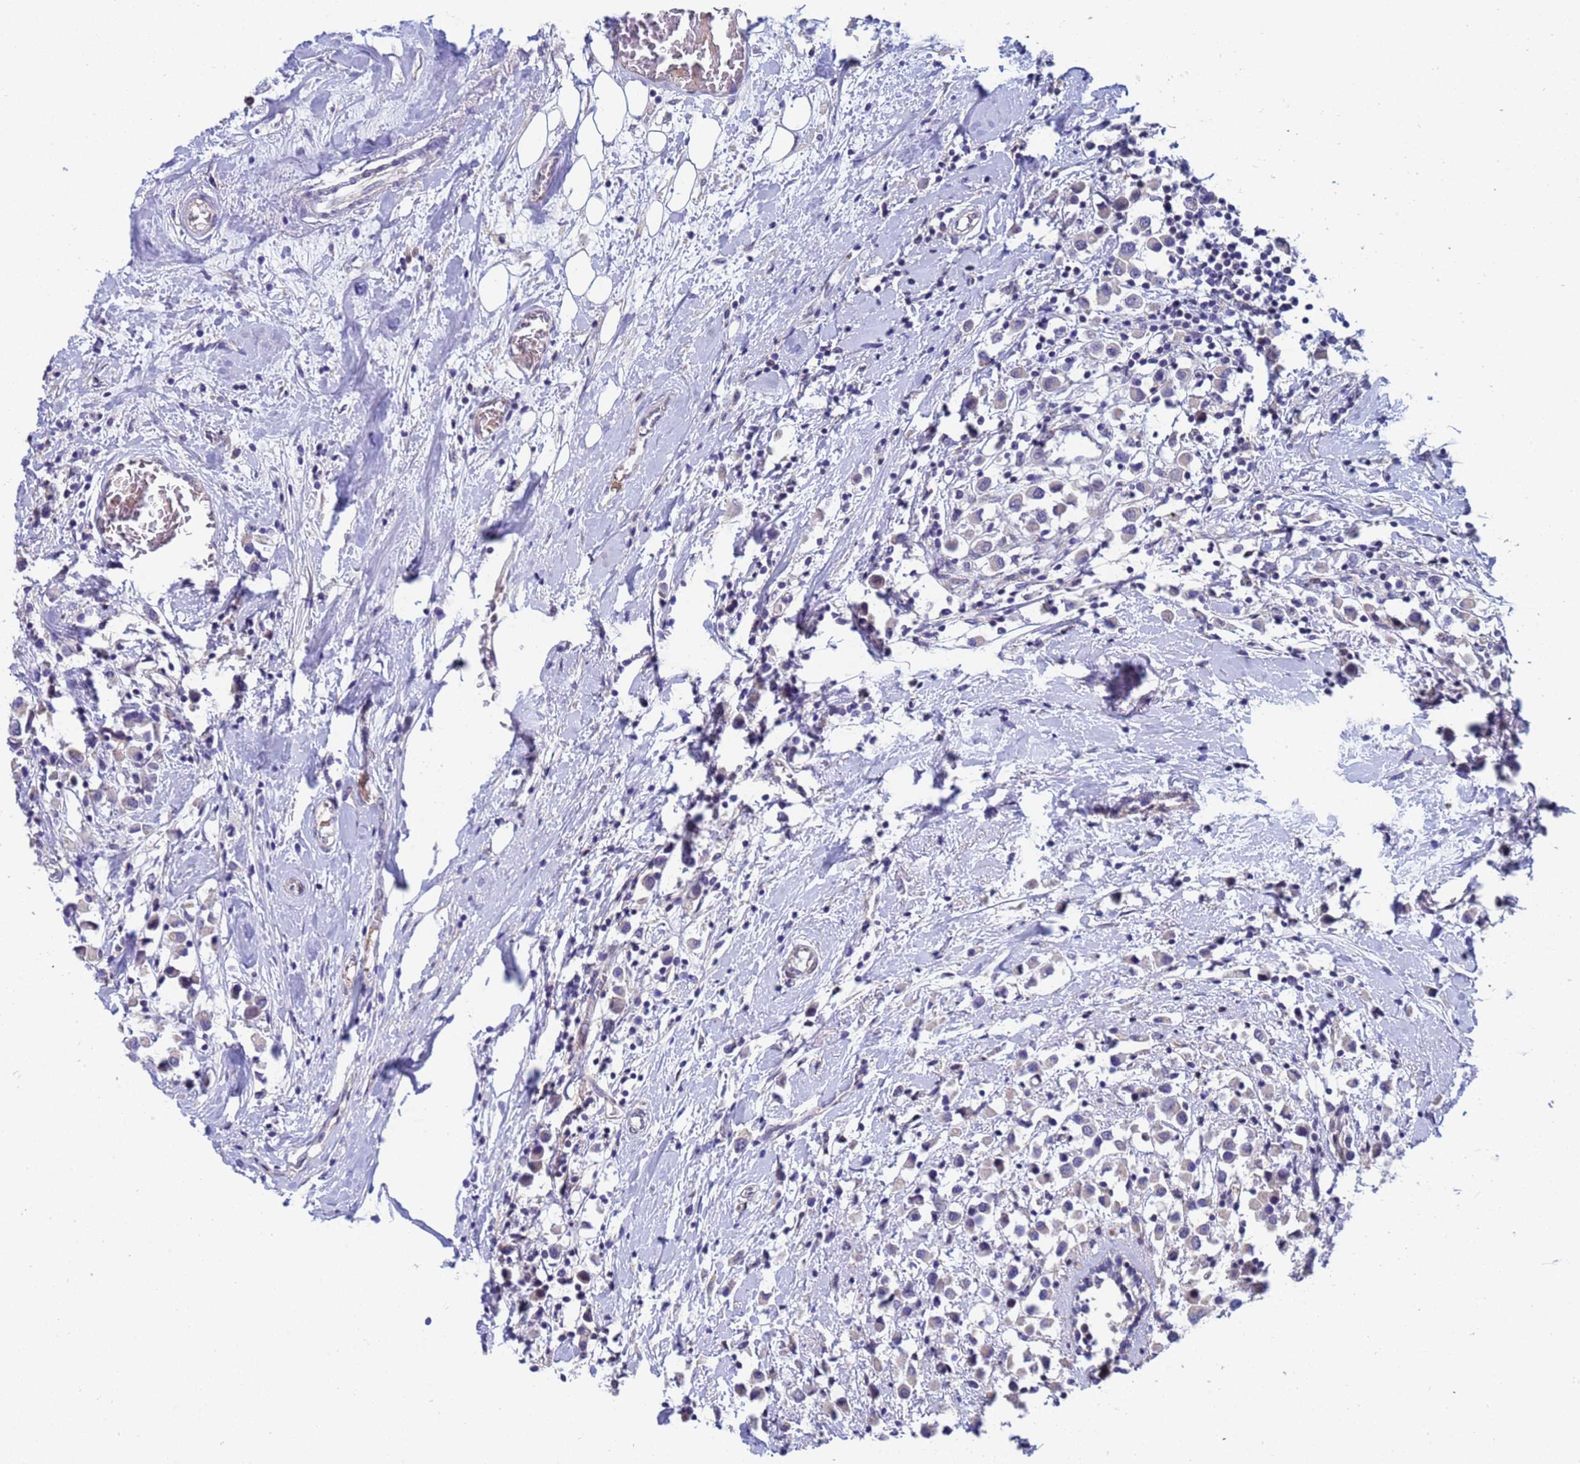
{"staining": {"intensity": "negative", "quantity": "none", "location": "none"}, "tissue": "breast cancer", "cell_type": "Tumor cells", "image_type": "cancer", "snomed": [{"axis": "morphology", "description": "Duct carcinoma"}, {"axis": "topography", "description": "Breast"}], "caption": "Tumor cells show no significant expression in breast cancer. (DAB (3,3'-diaminobenzidine) immunohistochemistry (IHC) visualized using brightfield microscopy, high magnification).", "gene": "IHO1", "patient": {"sex": "female", "age": 61}}